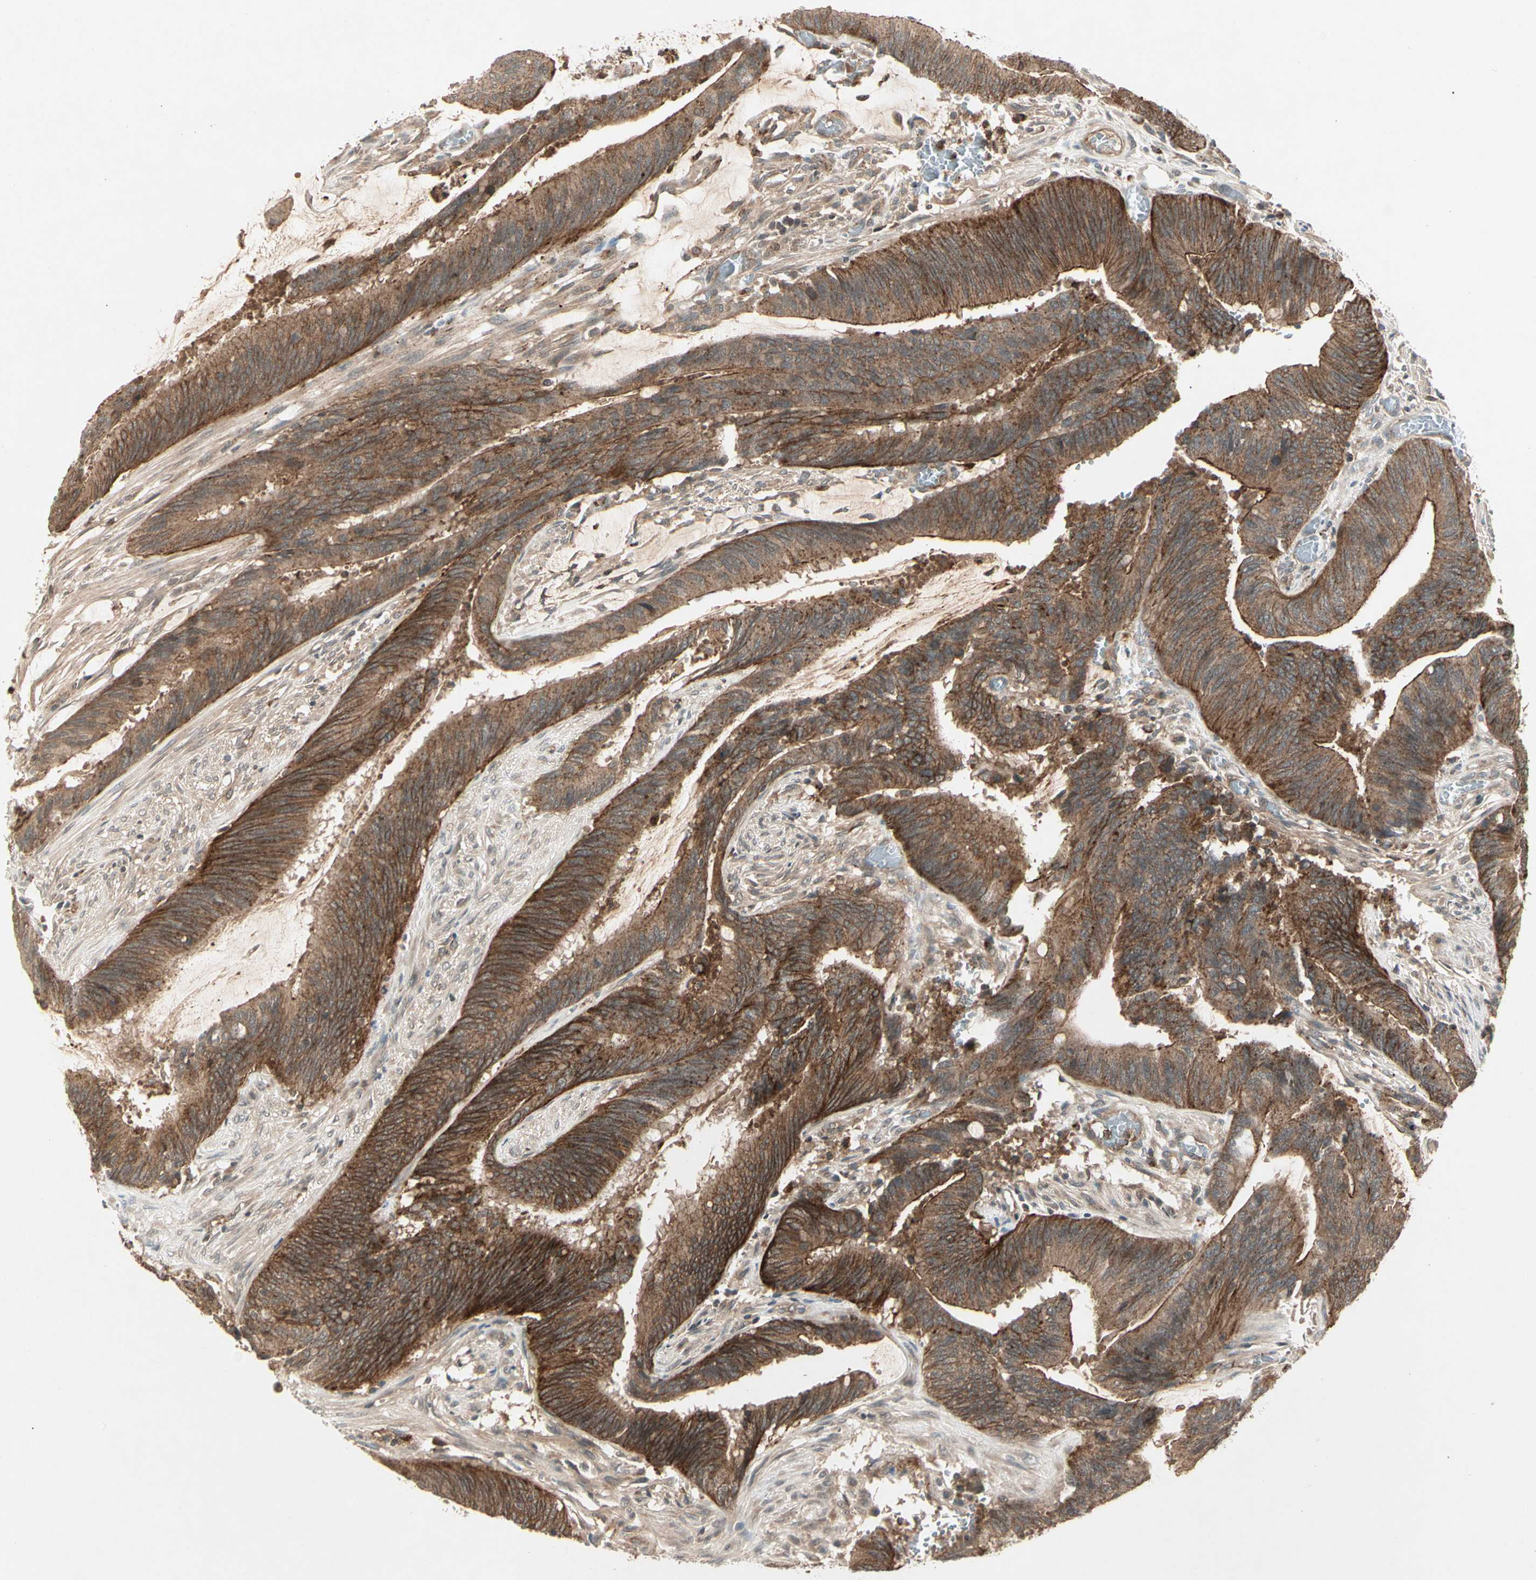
{"staining": {"intensity": "strong", "quantity": ">75%", "location": "cytoplasmic/membranous"}, "tissue": "colorectal cancer", "cell_type": "Tumor cells", "image_type": "cancer", "snomed": [{"axis": "morphology", "description": "Adenocarcinoma, NOS"}, {"axis": "topography", "description": "Rectum"}], "caption": "Immunohistochemical staining of colorectal adenocarcinoma shows high levels of strong cytoplasmic/membranous protein staining in about >75% of tumor cells.", "gene": "FLOT1", "patient": {"sex": "female", "age": 66}}